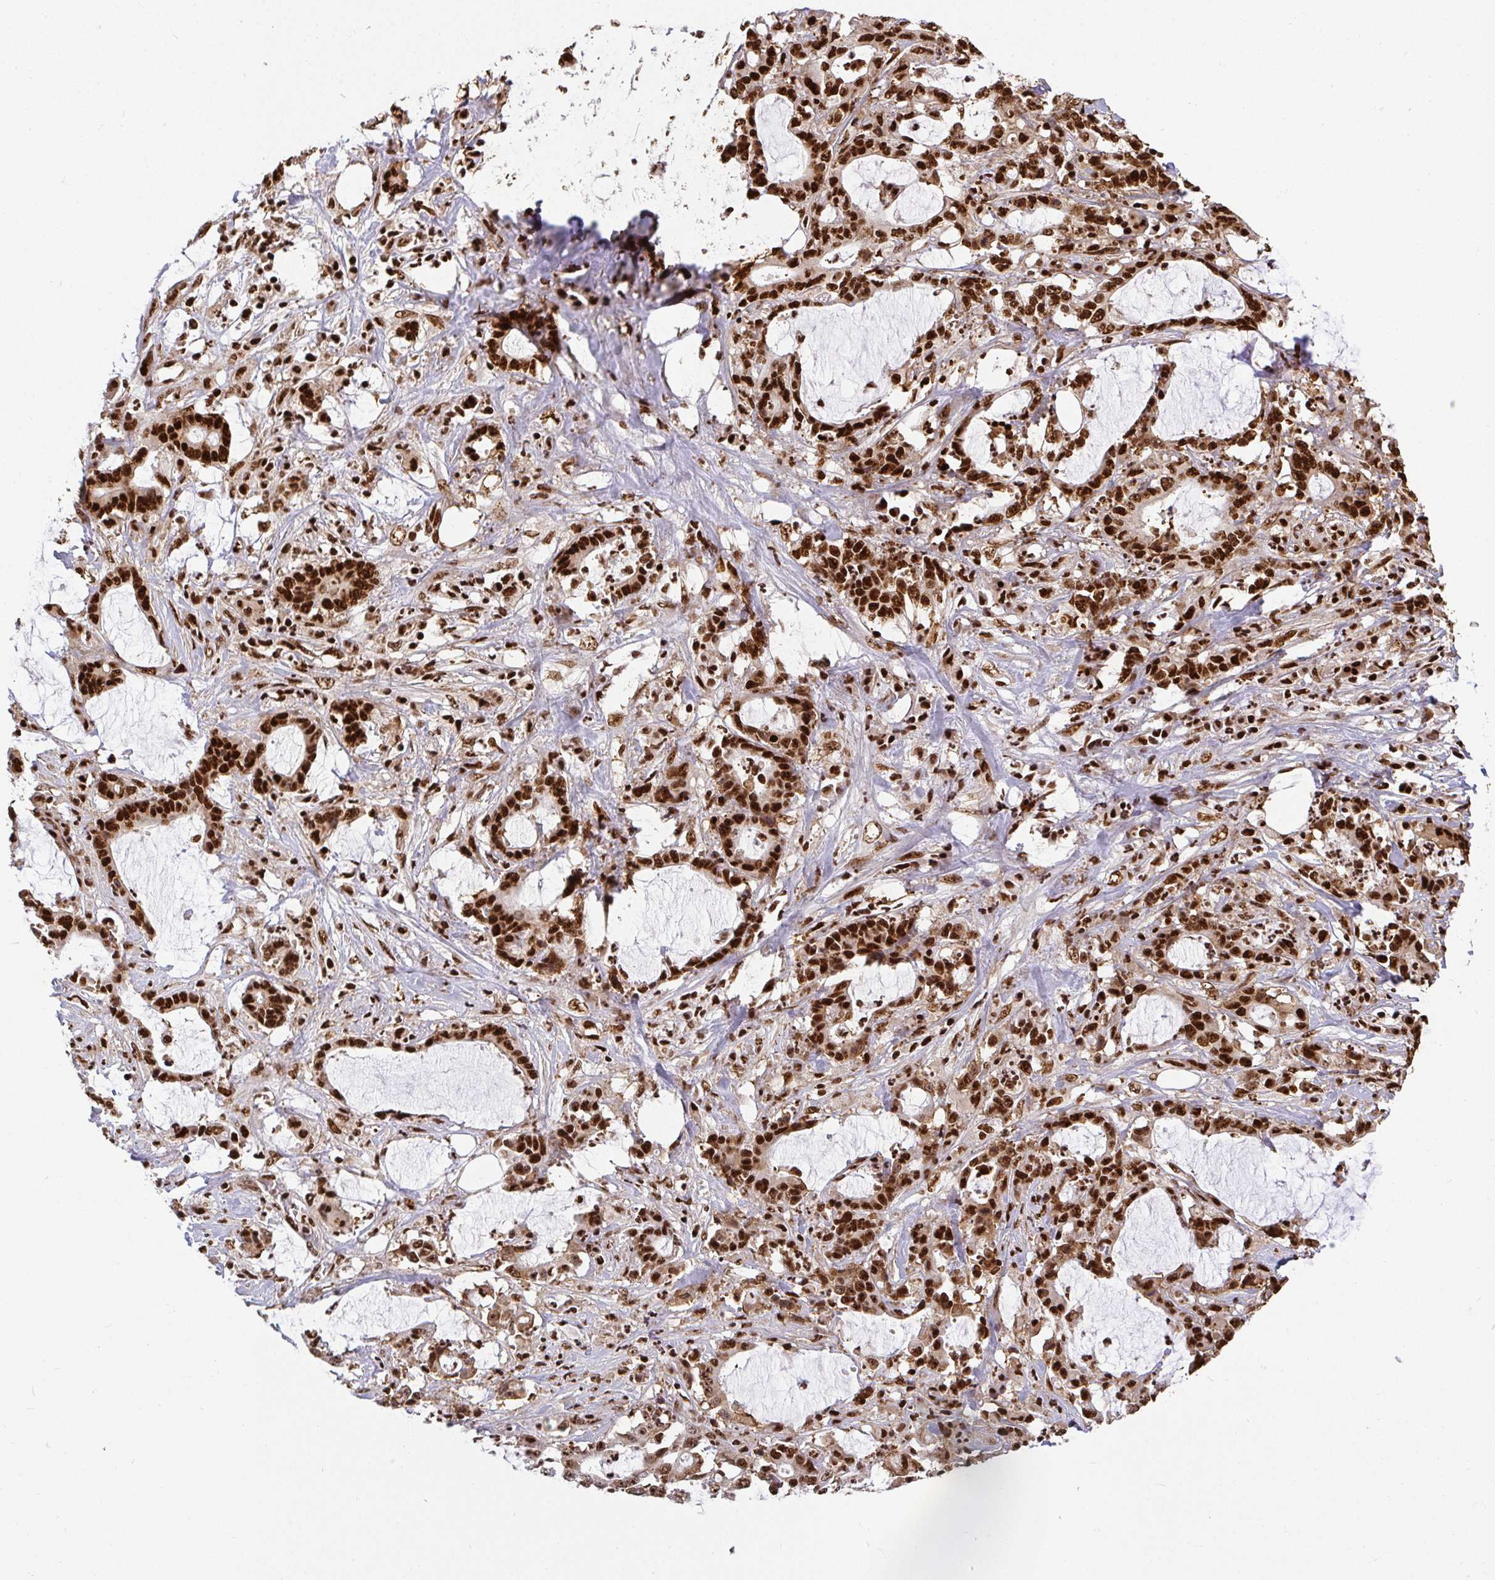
{"staining": {"intensity": "strong", "quantity": ">75%", "location": "nuclear"}, "tissue": "stomach cancer", "cell_type": "Tumor cells", "image_type": "cancer", "snomed": [{"axis": "morphology", "description": "Adenocarcinoma, NOS"}, {"axis": "topography", "description": "Stomach, upper"}], "caption": "Protein analysis of stomach cancer (adenocarcinoma) tissue shows strong nuclear positivity in approximately >75% of tumor cells.", "gene": "U2AF1", "patient": {"sex": "male", "age": 68}}